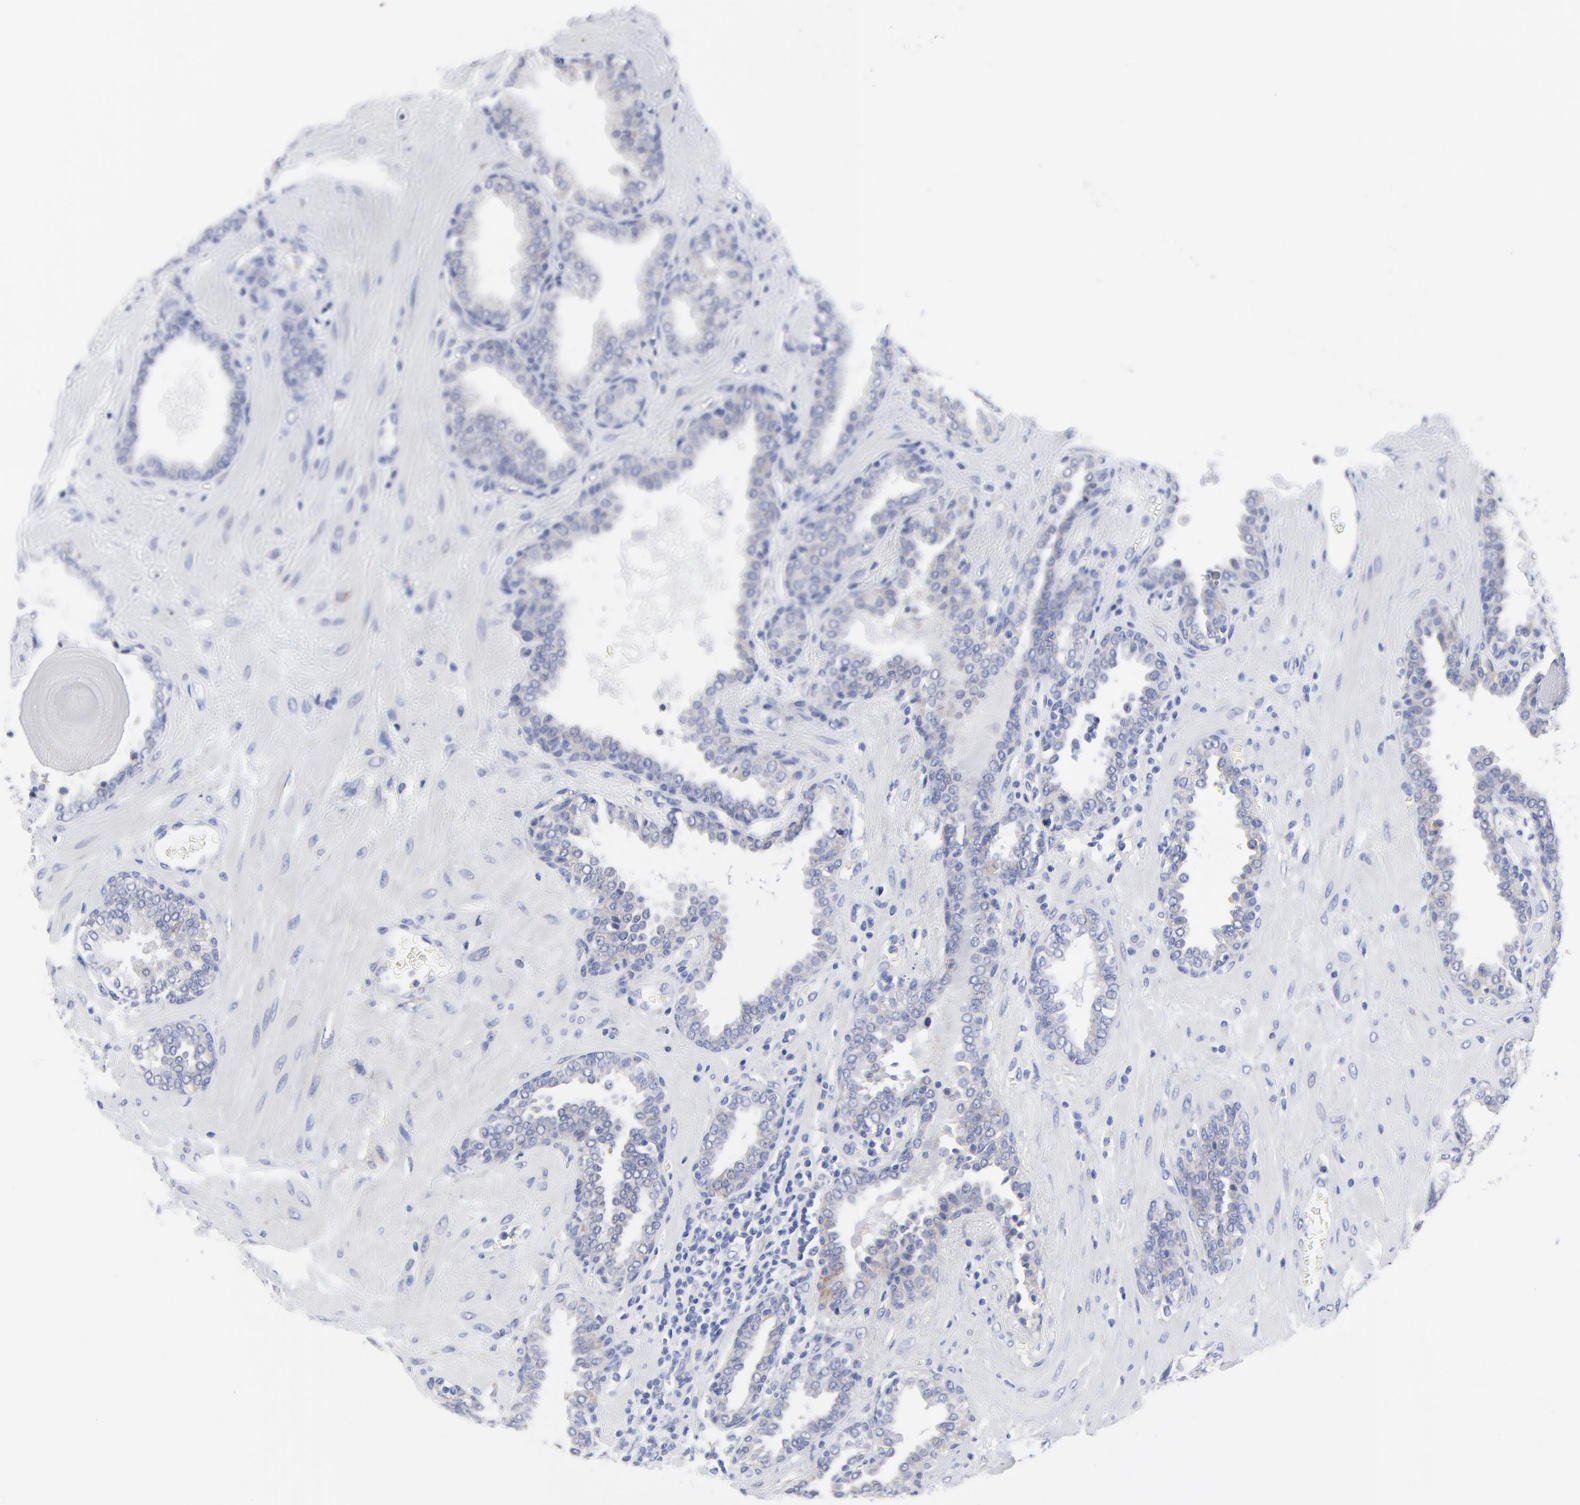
{"staining": {"intensity": "negative", "quantity": "none", "location": "none"}, "tissue": "prostate", "cell_type": "Glandular cells", "image_type": "normal", "snomed": [{"axis": "morphology", "description": "Normal tissue, NOS"}, {"axis": "topography", "description": "Prostate"}], "caption": "Immunohistochemistry (IHC) micrograph of unremarkable prostate stained for a protein (brown), which displays no expression in glandular cells. (IHC, brightfield microscopy, high magnification).", "gene": "DUSP9", "patient": {"sex": "male", "age": 51}}